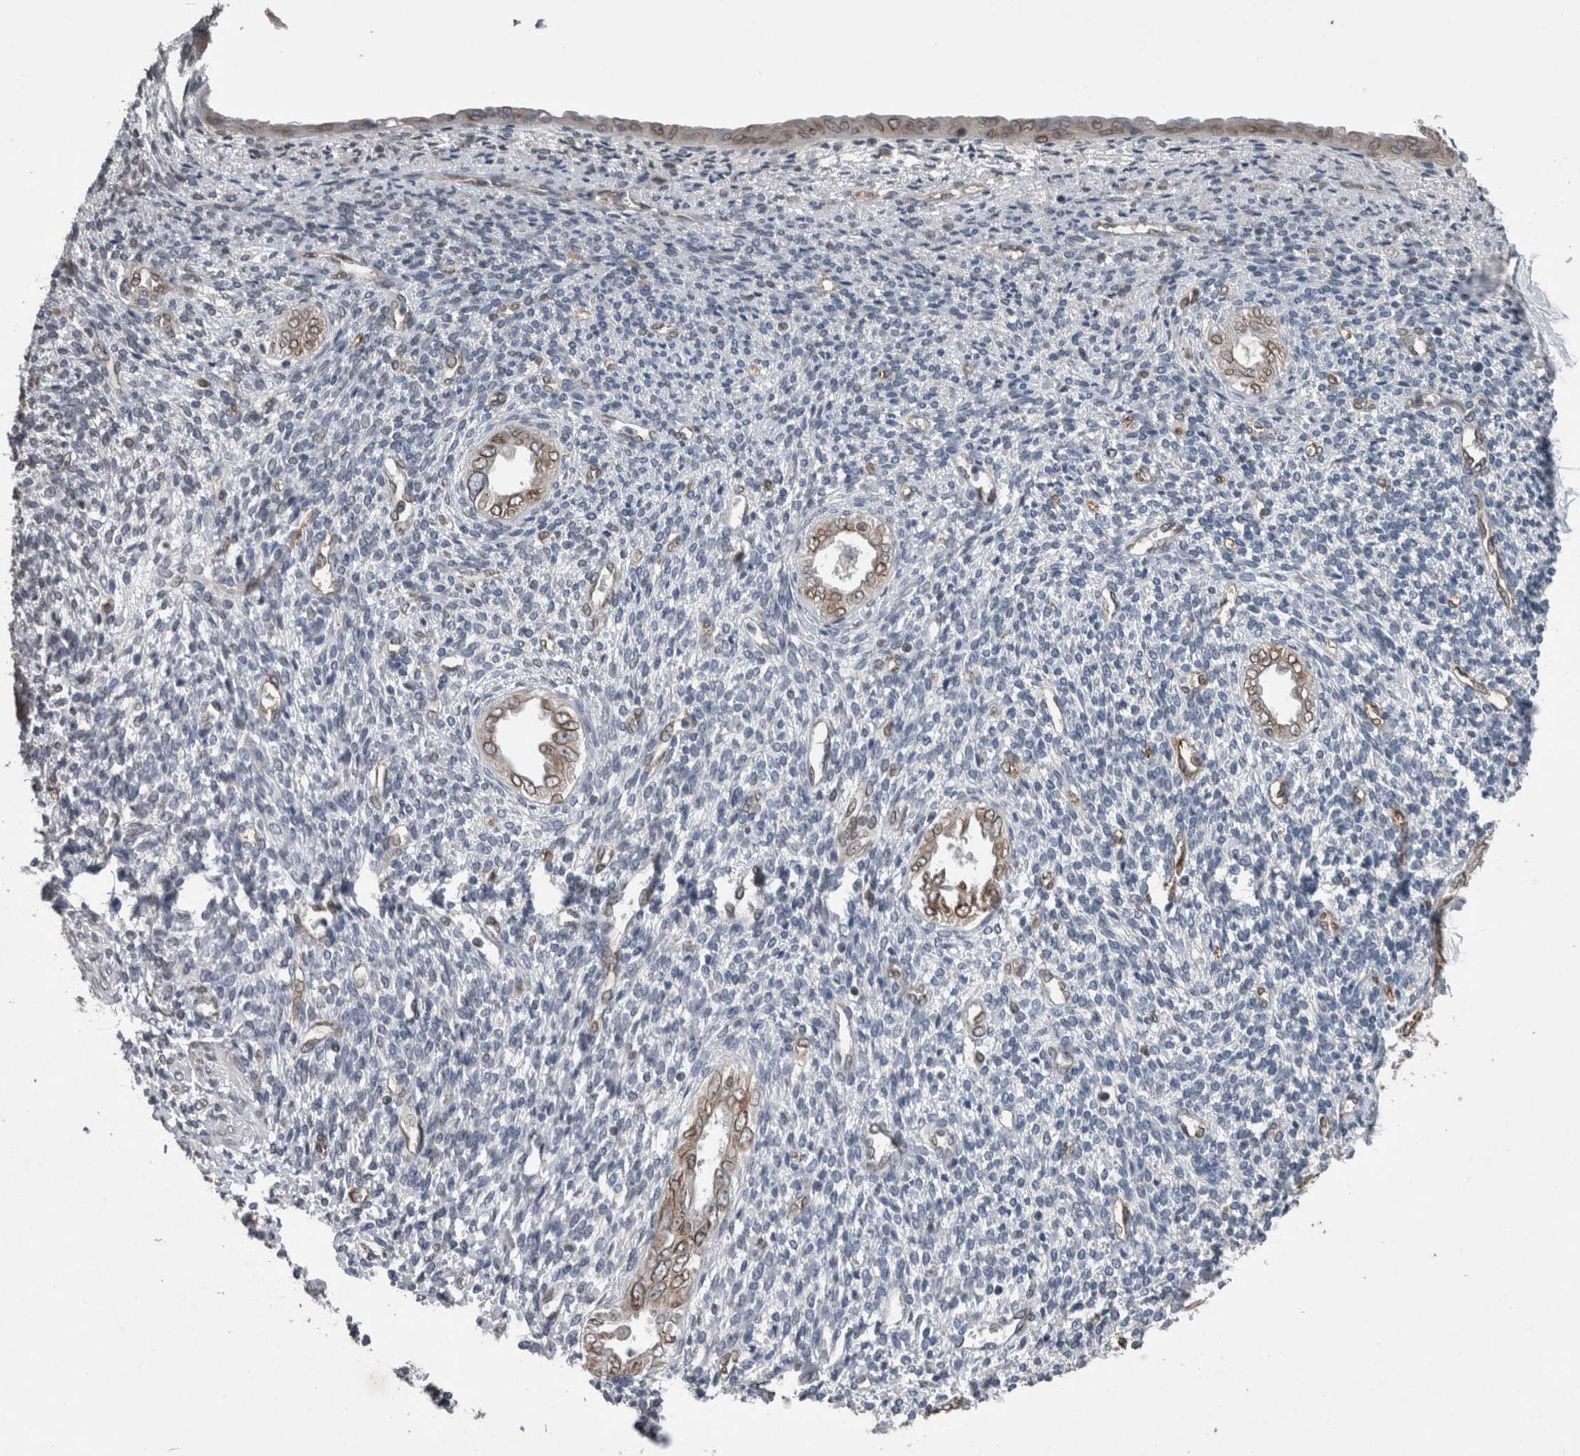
{"staining": {"intensity": "moderate", "quantity": "<25%", "location": "cytoplasmic/membranous,nuclear"}, "tissue": "endometrium", "cell_type": "Cells in endometrial stroma", "image_type": "normal", "snomed": [{"axis": "morphology", "description": "Normal tissue, NOS"}, {"axis": "topography", "description": "Endometrium"}], "caption": "A high-resolution image shows IHC staining of normal endometrium, which shows moderate cytoplasmic/membranous,nuclear positivity in about <25% of cells in endometrial stroma.", "gene": "RANBP2", "patient": {"sex": "female", "age": 66}}